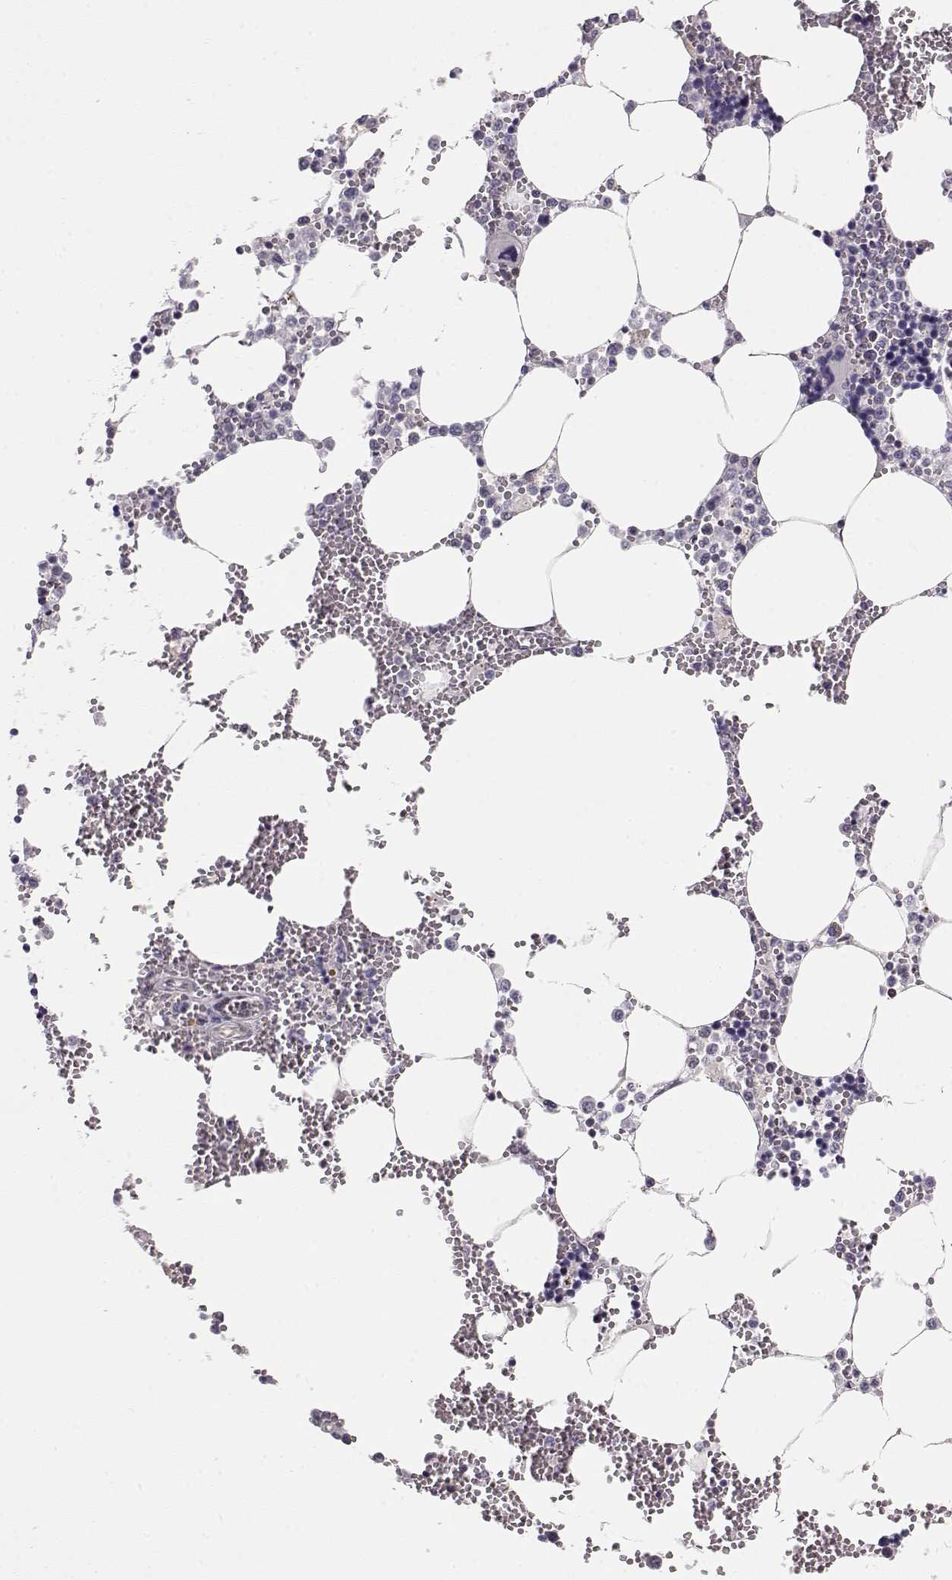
{"staining": {"intensity": "negative", "quantity": "none", "location": "none"}, "tissue": "bone marrow", "cell_type": "Hematopoietic cells", "image_type": "normal", "snomed": [{"axis": "morphology", "description": "Normal tissue, NOS"}, {"axis": "topography", "description": "Bone marrow"}], "caption": "Photomicrograph shows no protein staining in hematopoietic cells of normal bone marrow. The staining was performed using DAB to visualize the protein expression in brown, while the nuclei were stained in blue with hematoxylin (Magnification: 20x).", "gene": "TEPP", "patient": {"sex": "male", "age": 54}}